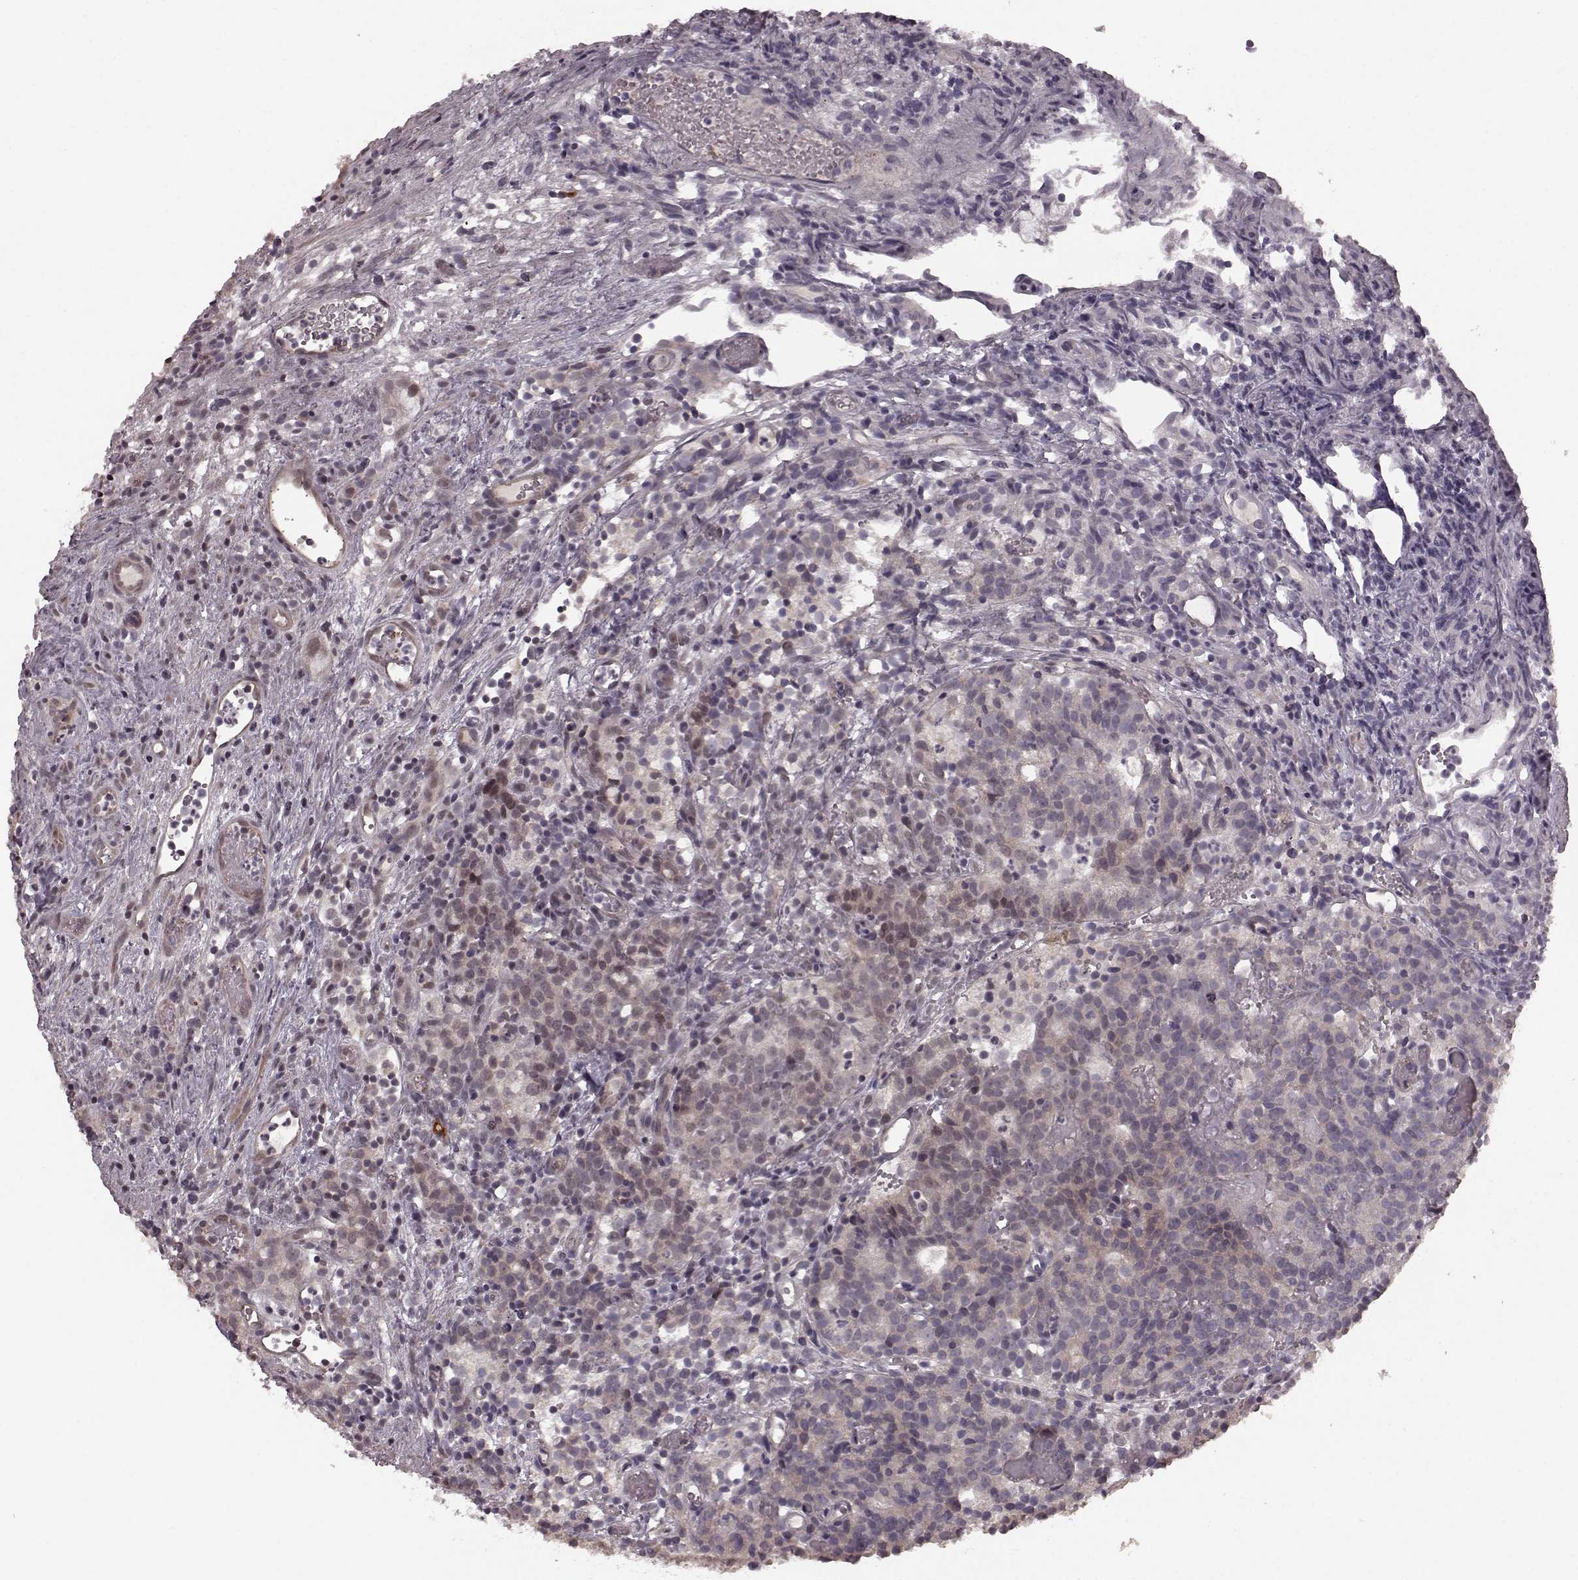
{"staining": {"intensity": "weak", "quantity": "25%-75%", "location": "cytoplasmic/membranous"}, "tissue": "prostate cancer", "cell_type": "Tumor cells", "image_type": "cancer", "snomed": [{"axis": "morphology", "description": "Adenocarcinoma, High grade"}, {"axis": "topography", "description": "Prostate"}], "caption": "A photomicrograph showing weak cytoplasmic/membranous positivity in approximately 25%-75% of tumor cells in prostate cancer, as visualized by brown immunohistochemical staining.", "gene": "PLCB4", "patient": {"sex": "male", "age": 53}}